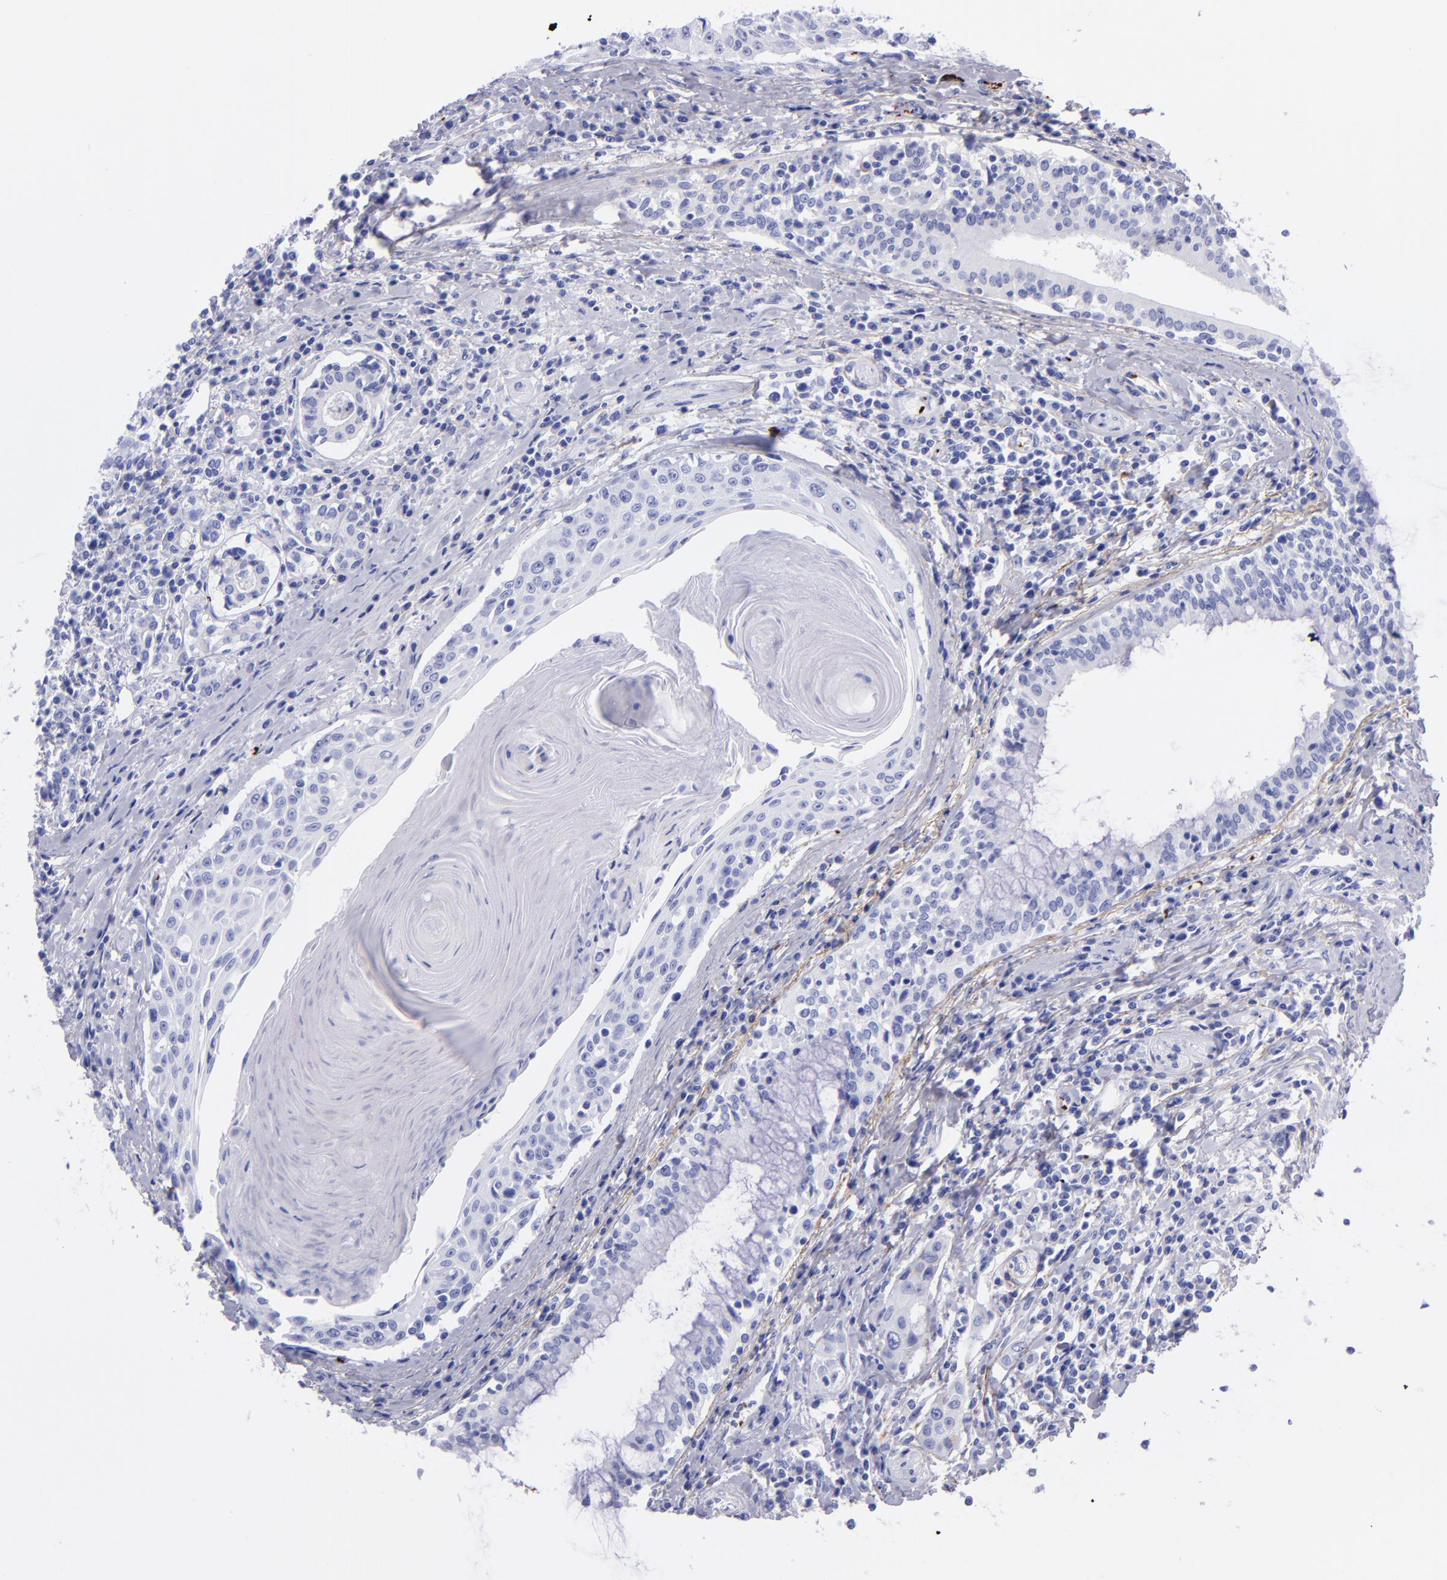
{"staining": {"intensity": "negative", "quantity": "none", "location": "none"}, "tissue": "head and neck cancer", "cell_type": "Tumor cells", "image_type": "cancer", "snomed": [{"axis": "morphology", "description": "Squamous cell carcinoma, NOS"}, {"axis": "morphology", "description": "Squamous cell carcinoma, metastatic, NOS"}, {"axis": "topography", "description": "Lymph node"}, {"axis": "topography", "description": "Salivary gland"}, {"axis": "topography", "description": "Head-Neck"}], "caption": "A micrograph of squamous cell carcinoma (head and neck) stained for a protein displays no brown staining in tumor cells.", "gene": "EFCAB13", "patient": {"sex": "female", "age": 74}}